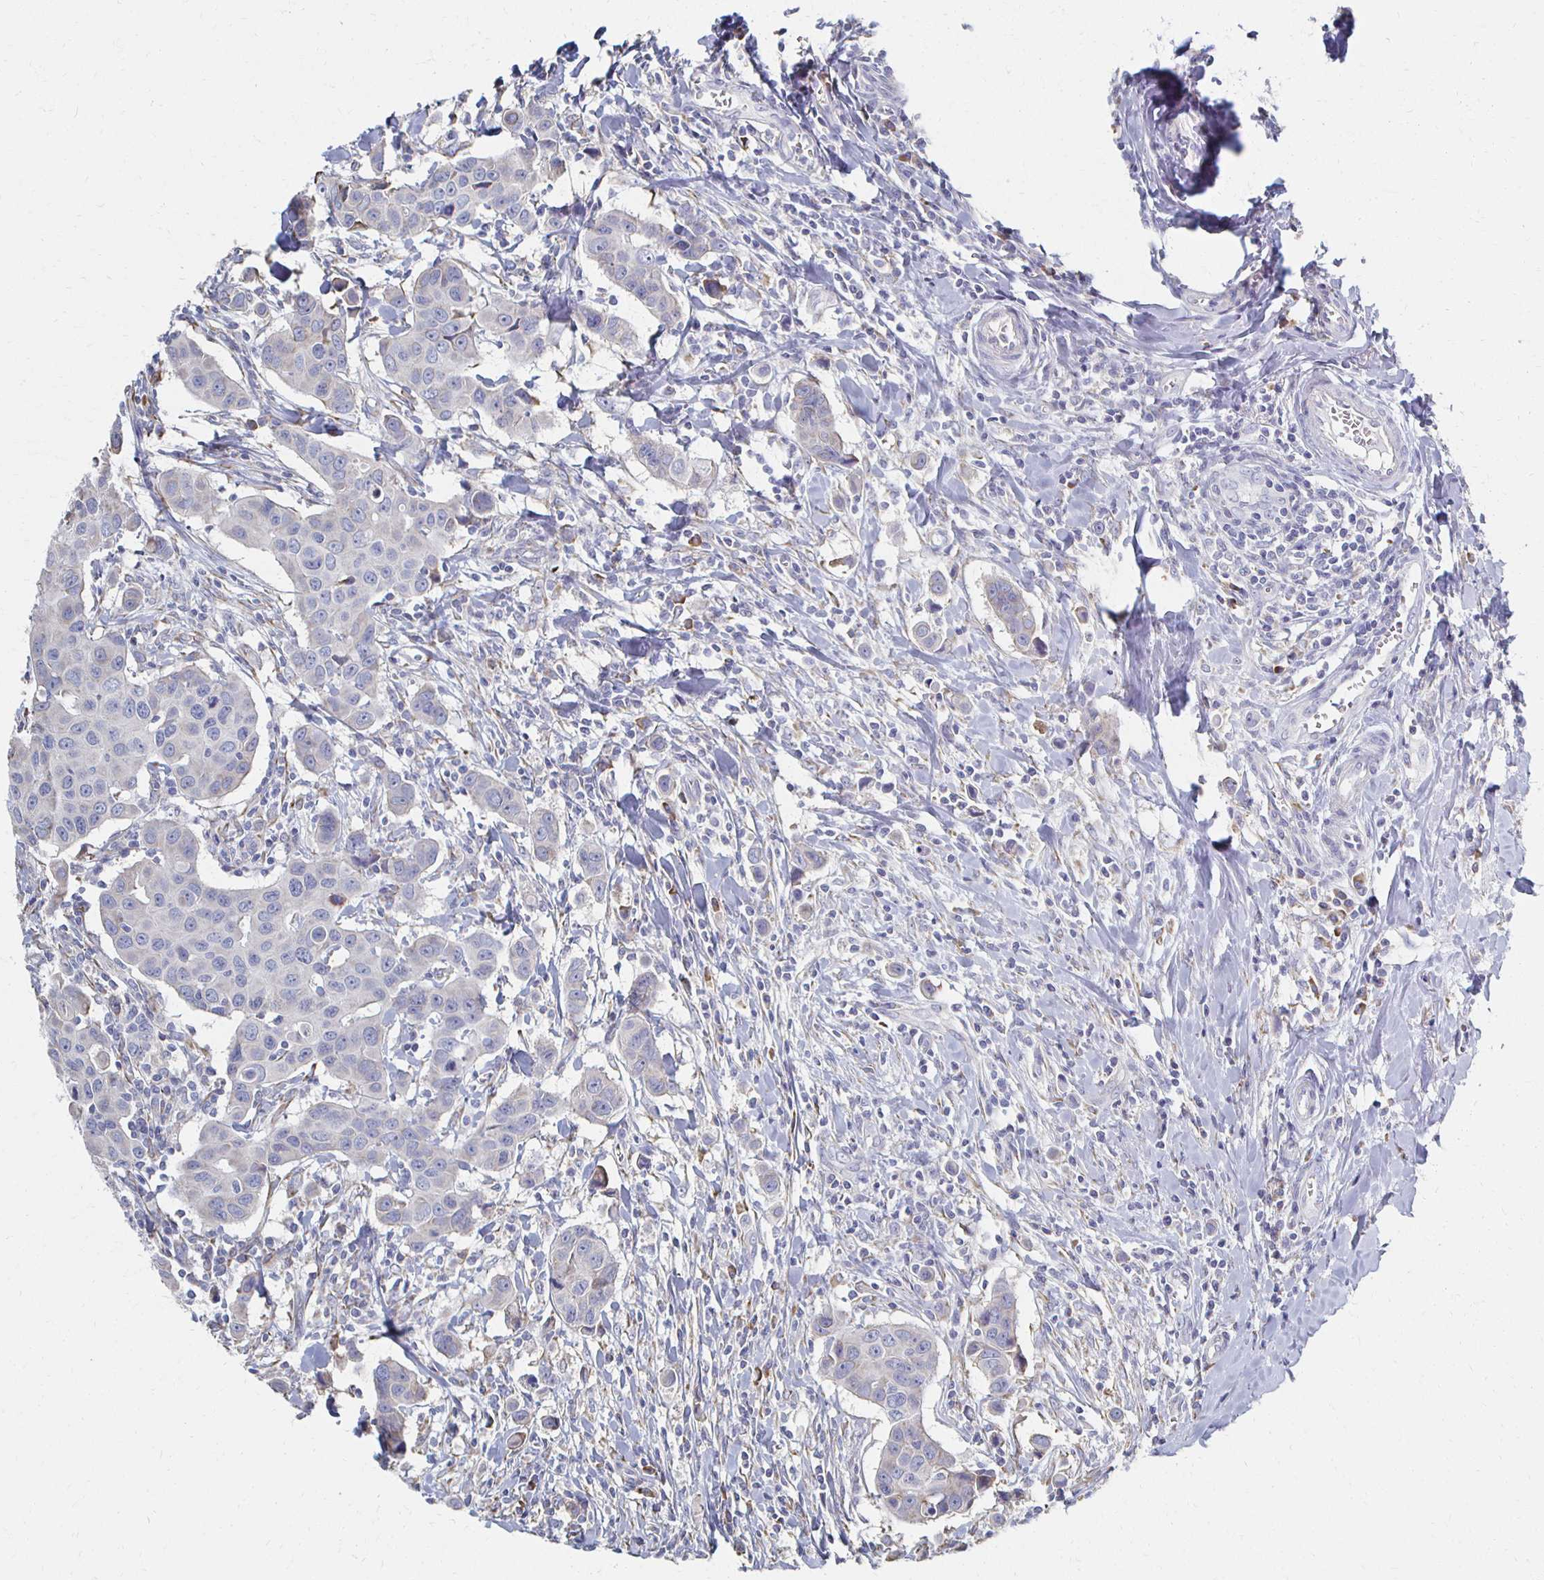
{"staining": {"intensity": "negative", "quantity": "none", "location": "none"}, "tissue": "breast cancer", "cell_type": "Tumor cells", "image_type": "cancer", "snomed": [{"axis": "morphology", "description": "Duct carcinoma"}, {"axis": "topography", "description": "Breast"}], "caption": "Tumor cells are negative for protein expression in human breast invasive ductal carcinoma.", "gene": "ATP1A3", "patient": {"sex": "female", "age": 24}}